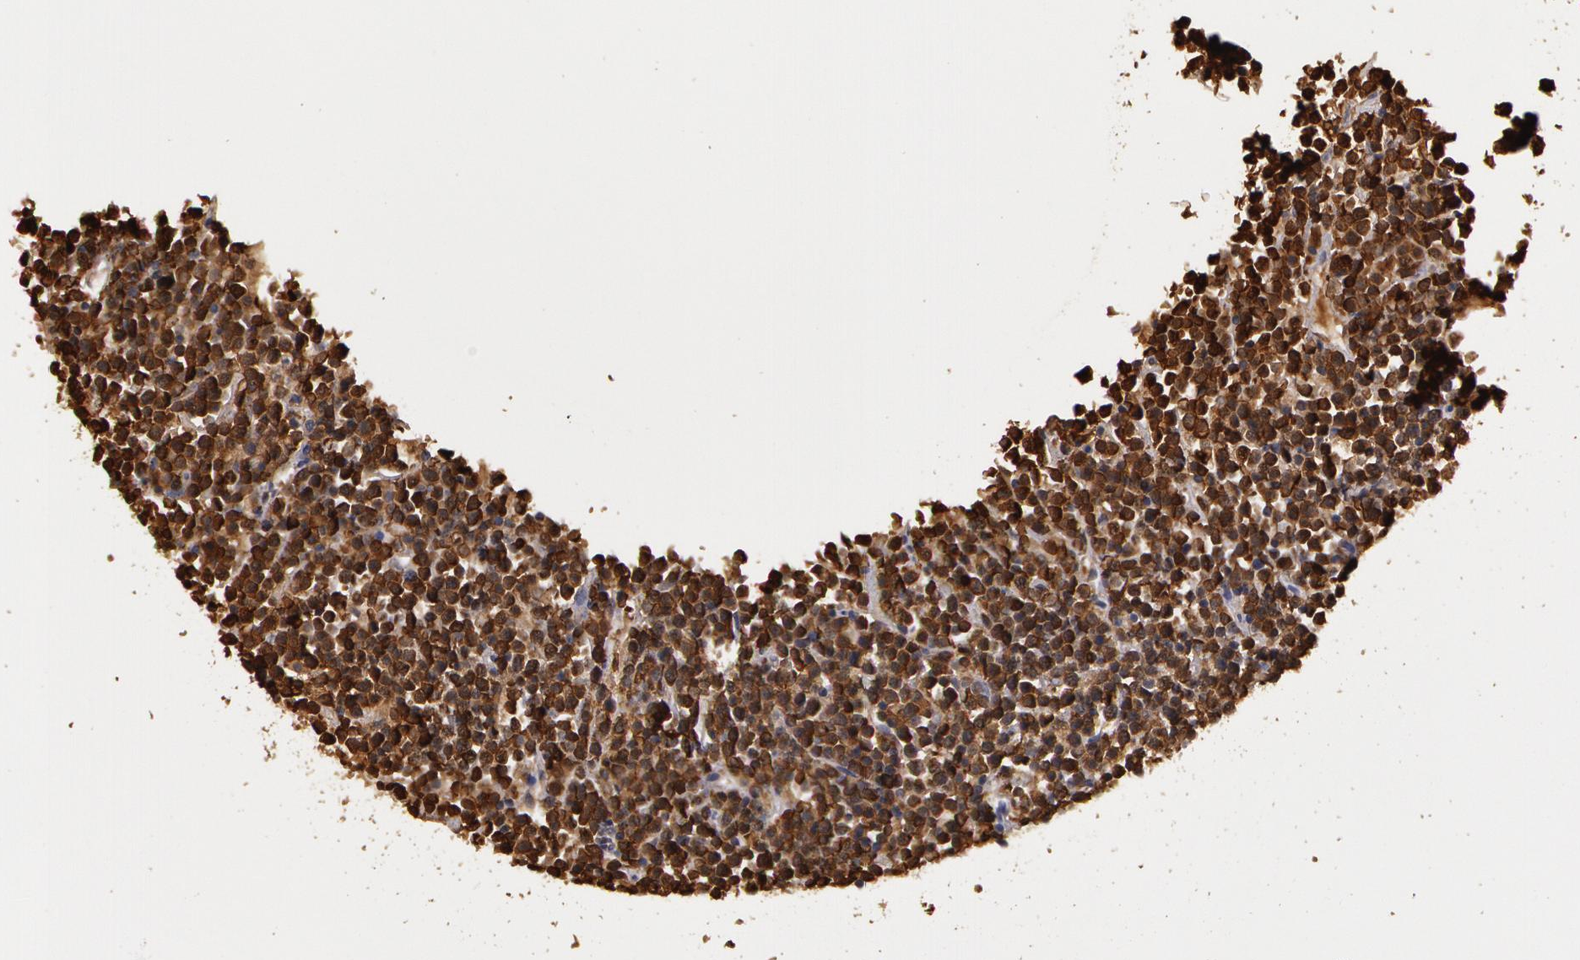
{"staining": {"intensity": "moderate", "quantity": ">75%", "location": "cytoplasmic/membranous"}, "tissue": "lymphoma", "cell_type": "Tumor cells", "image_type": "cancer", "snomed": [{"axis": "morphology", "description": "Malignant lymphoma, non-Hodgkin's type, High grade"}, {"axis": "topography", "description": "Ovary"}], "caption": "Tumor cells demonstrate medium levels of moderate cytoplasmic/membranous positivity in approximately >75% of cells in high-grade malignant lymphoma, non-Hodgkin's type.", "gene": "AHSA1", "patient": {"sex": "female", "age": 56}}